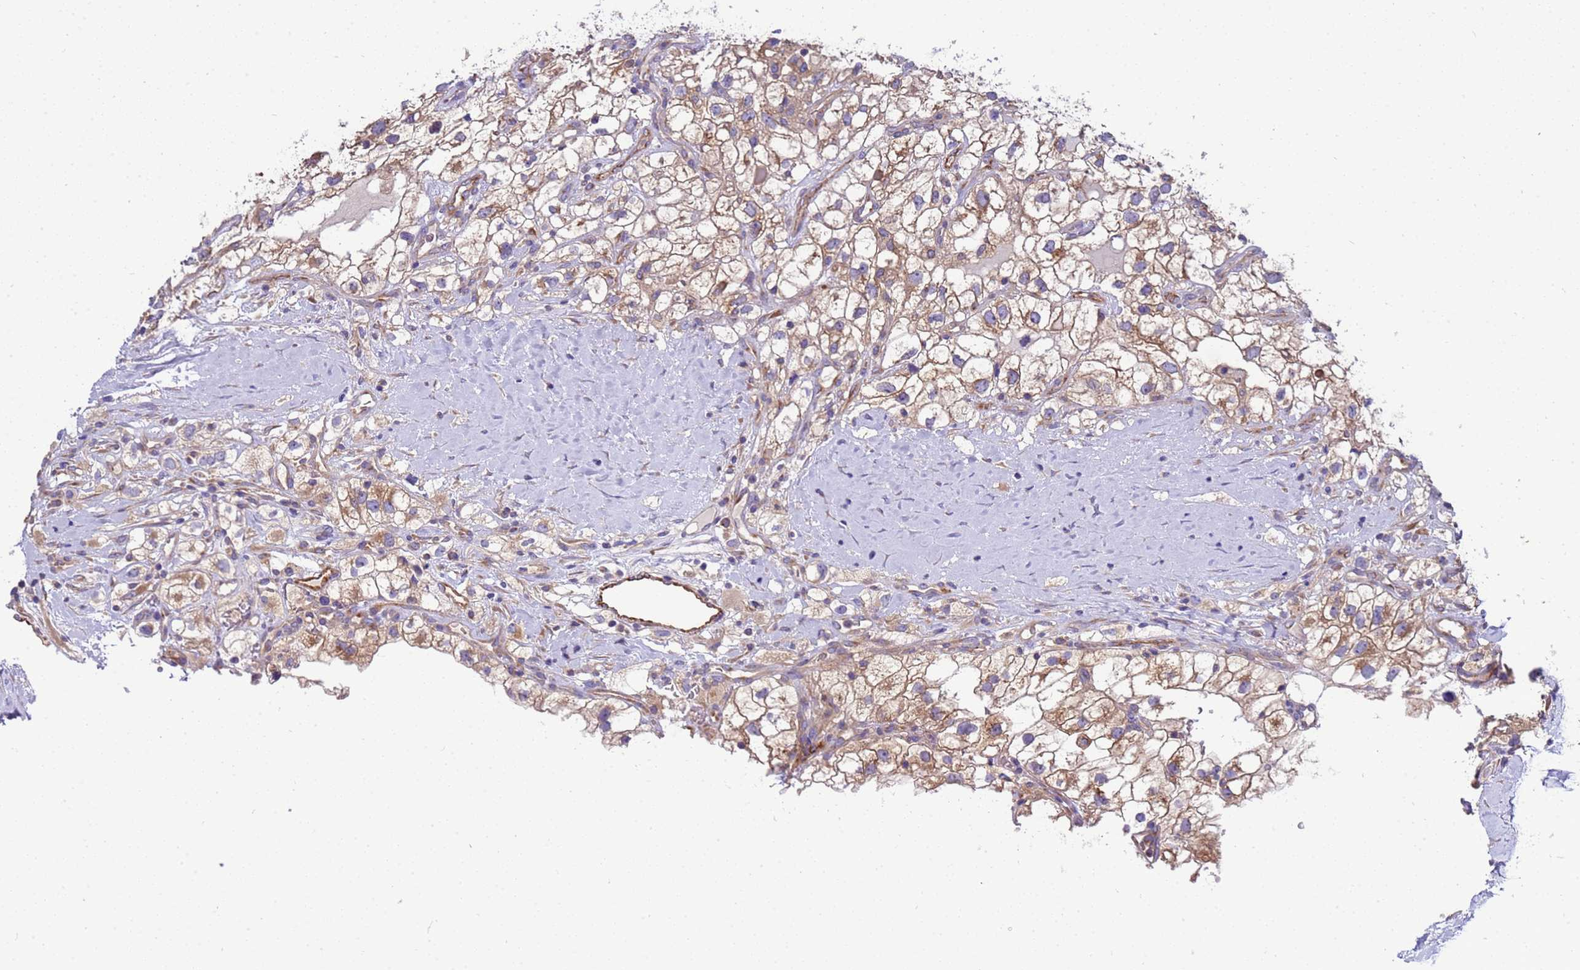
{"staining": {"intensity": "moderate", "quantity": ">75%", "location": "cytoplasmic/membranous"}, "tissue": "renal cancer", "cell_type": "Tumor cells", "image_type": "cancer", "snomed": [{"axis": "morphology", "description": "Adenocarcinoma, NOS"}, {"axis": "topography", "description": "Kidney"}], "caption": "Moderate cytoplasmic/membranous expression is seen in approximately >75% of tumor cells in renal adenocarcinoma. (DAB (3,3'-diaminobenzidine) IHC with brightfield microscopy, high magnification).", "gene": "ANAPC1", "patient": {"sex": "male", "age": 59}}